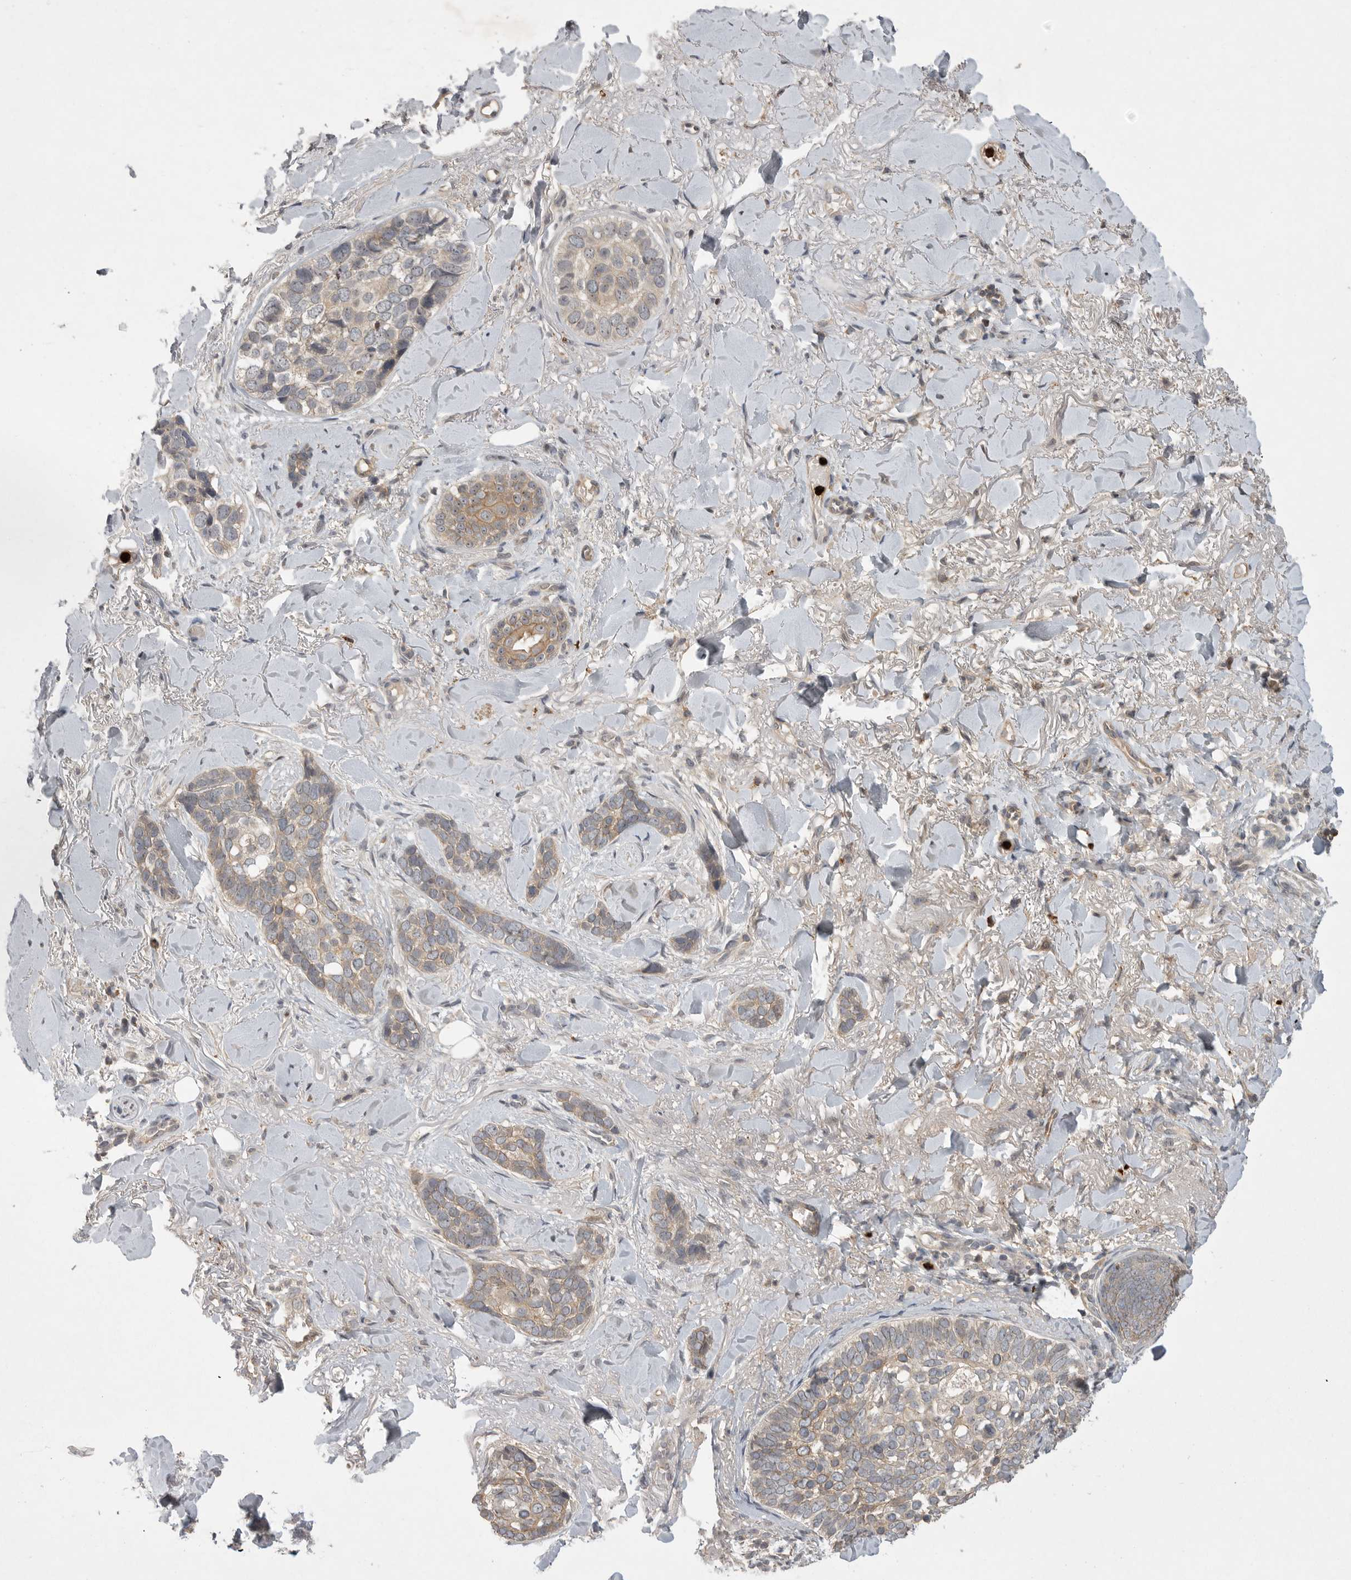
{"staining": {"intensity": "weak", "quantity": ">75%", "location": "cytoplasmic/membranous"}, "tissue": "skin cancer", "cell_type": "Tumor cells", "image_type": "cancer", "snomed": [{"axis": "morphology", "description": "Basal cell carcinoma"}, {"axis": "topography", "description": "Skin"}], "caption": "Immunohistochemistry staining of skin basal cell carcinoma, which exhibits low levels of weak cytoplasmic/membranous expression in approximately >75% of tumor cells indicating weak cytoplasmic/membranous protein positivity. The staining was performed using DAB (3,3'-diaminobenzidine) (brown) for protein detection and nuclei were counterstained in hematoxylin (blue).", "gene": "UBE3D", "patient": {"sex": "female", "age": 82}}